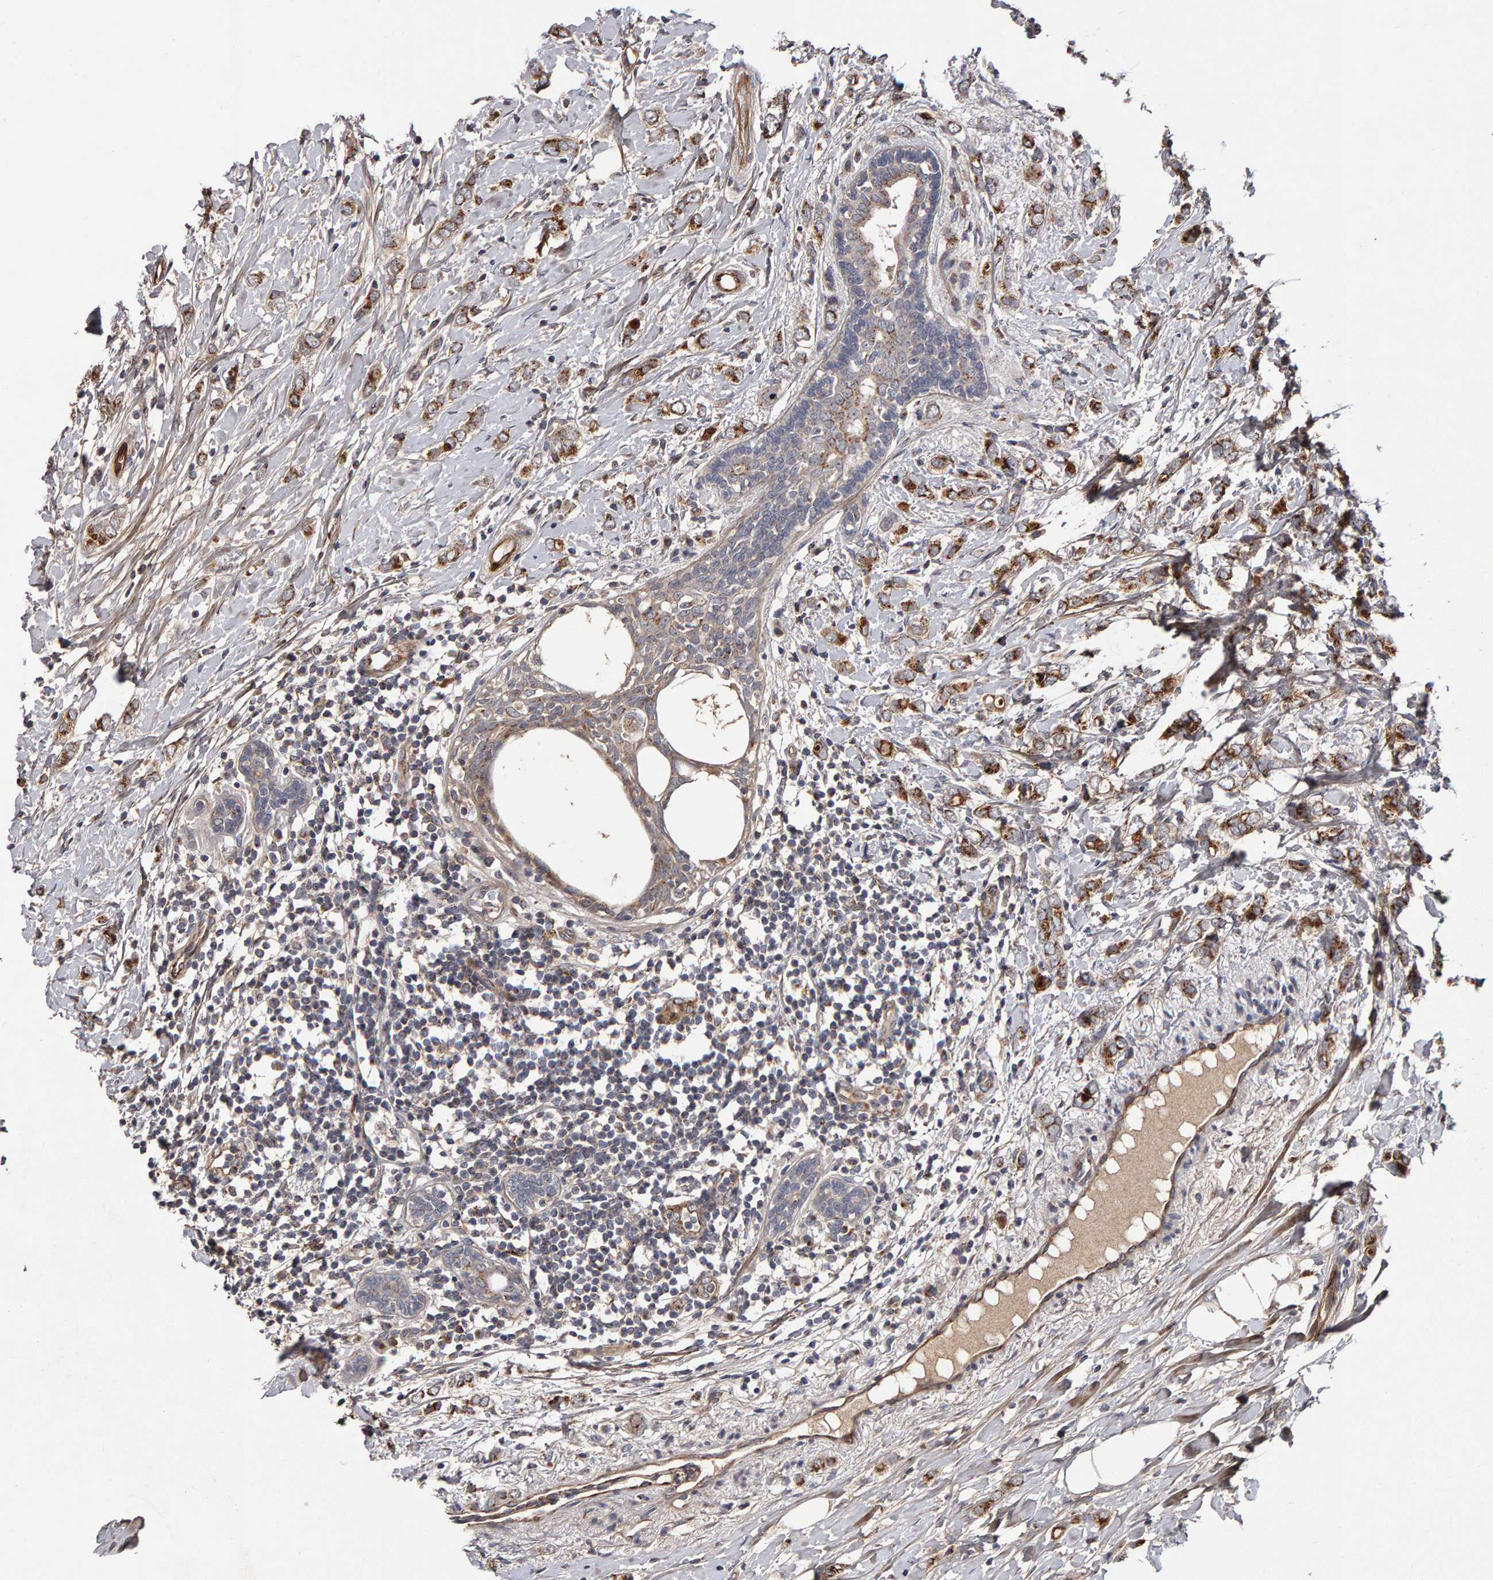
{"staining": {"intensity": "strong", "quantity": ">75%", "location": "cytoplasmic/membranous"}, "tissue": "breast cancer", "cell_type": "Tumor cells", "image_type": "cancer", "snomed": [{"axis": "morphology", "description": "Normal tissue, NOS"}, {"axis": "morphology", "description": "Lobular carcinoma"}, {"axis": "topography", "description": "Breast"}], "caption": "This image displays breast lobular carcinoma stained with IHC to label a protein in brown. The cytoplasmic/membranous of tumor cells show strong positivity for the protein. Nuclei are counter-stained blue.", "gene": "CANT1", "patient": {"sex": "female", "age": 47}}